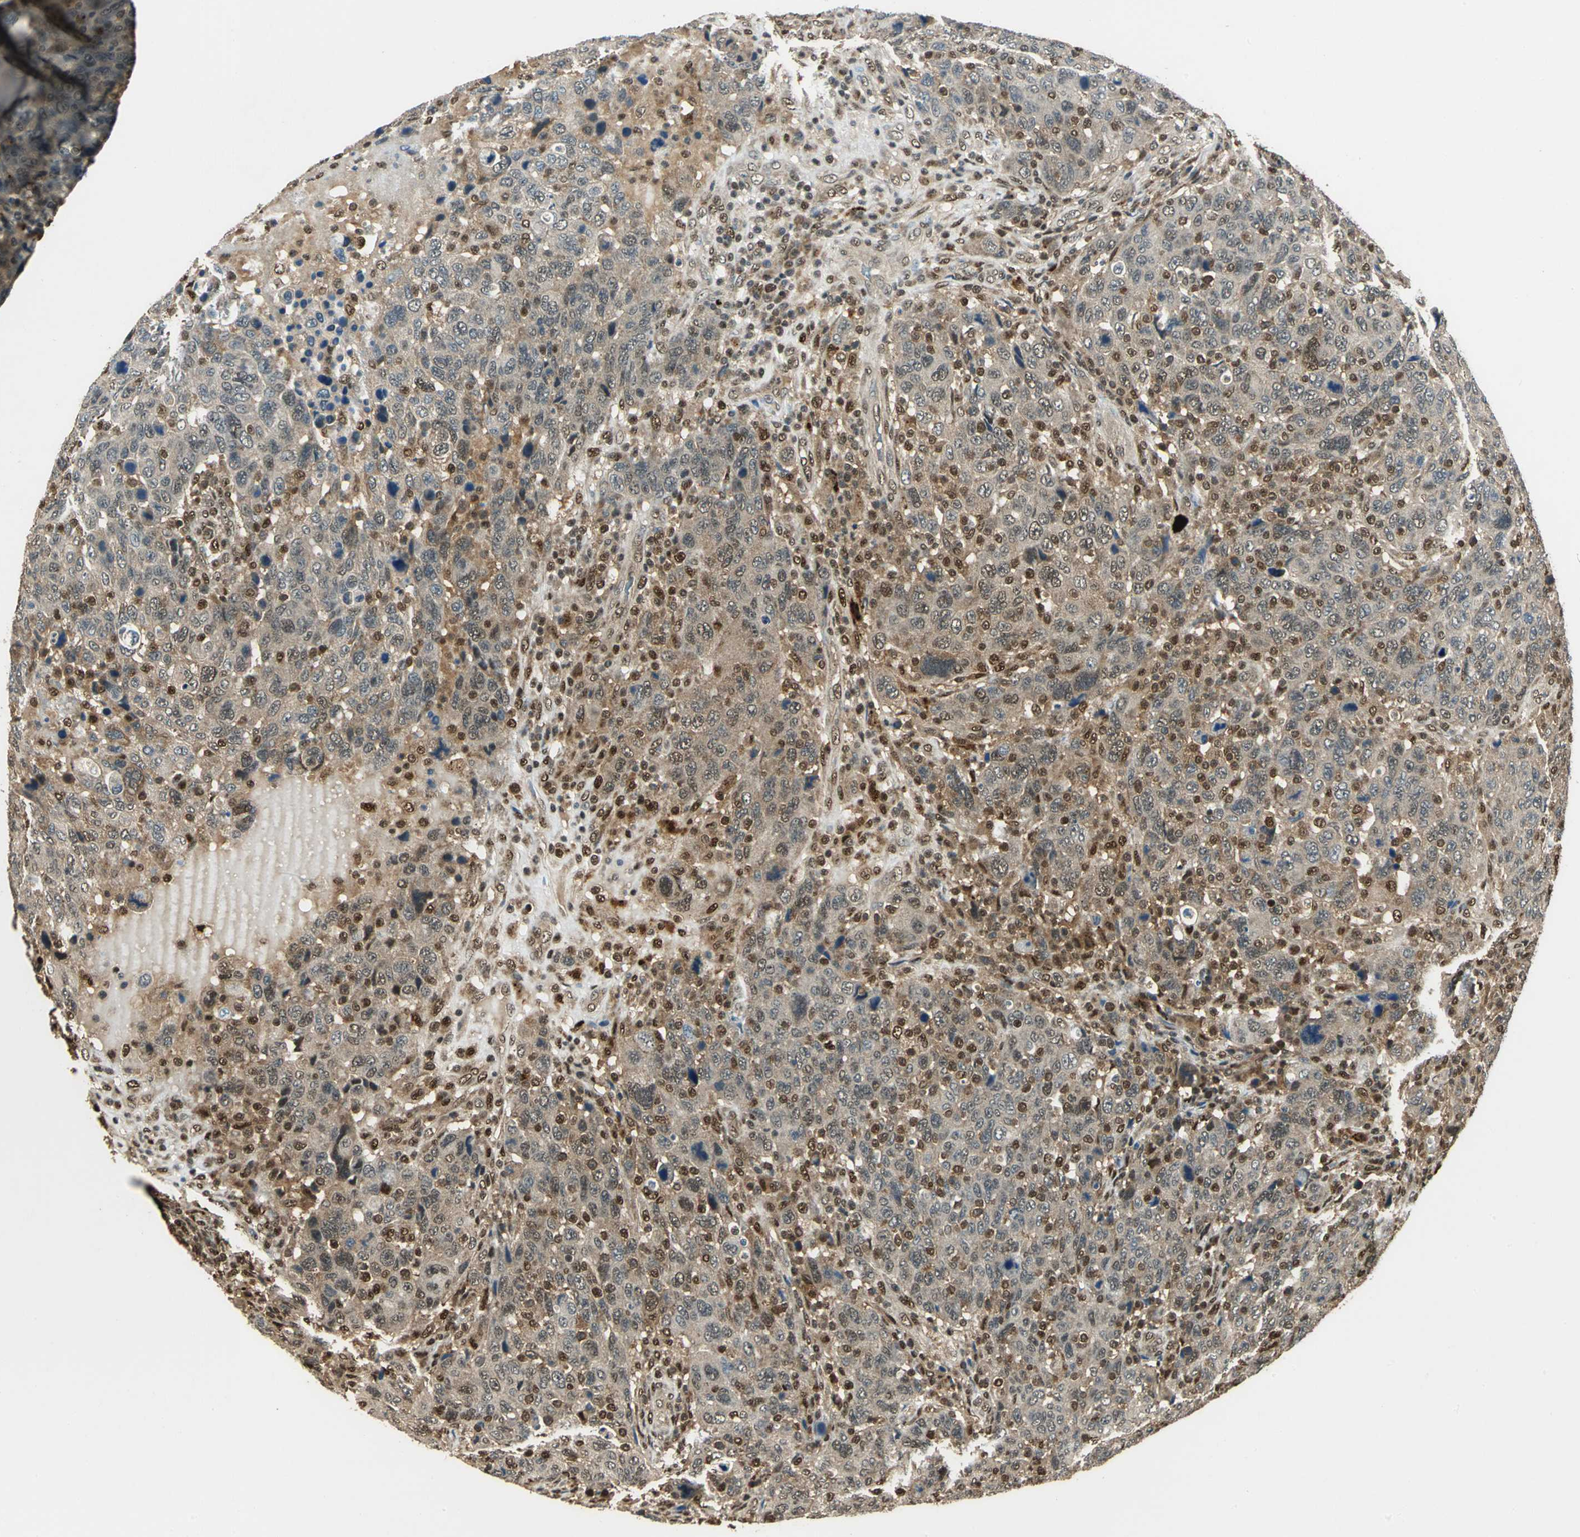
{"staining": {"intensity": "moderate", "quantity": "25%-75%", "location": "cytoplasmic/membranous,nuclear"}, "tissue": "breast cancer", "cell_type": "Tumor cells", "image_type": "cancer", "snomed": [{"axis": "morphology", "description": "Duct carcinoma"}, {"axis": "topography", "description": "Breast"}], "caption": "Protein expression analysis of breast cancer exhibits moderate cytoplasmic/membranous and nuclear positivity in about 25%-75% of tumor cells. (DAB (3,3'-diaminobenzidine) IHC, brown staining for protein, blue staining for nuclei).", "gene": "PPP1R13L", "patient": {"sex": "female", "age": 37}}